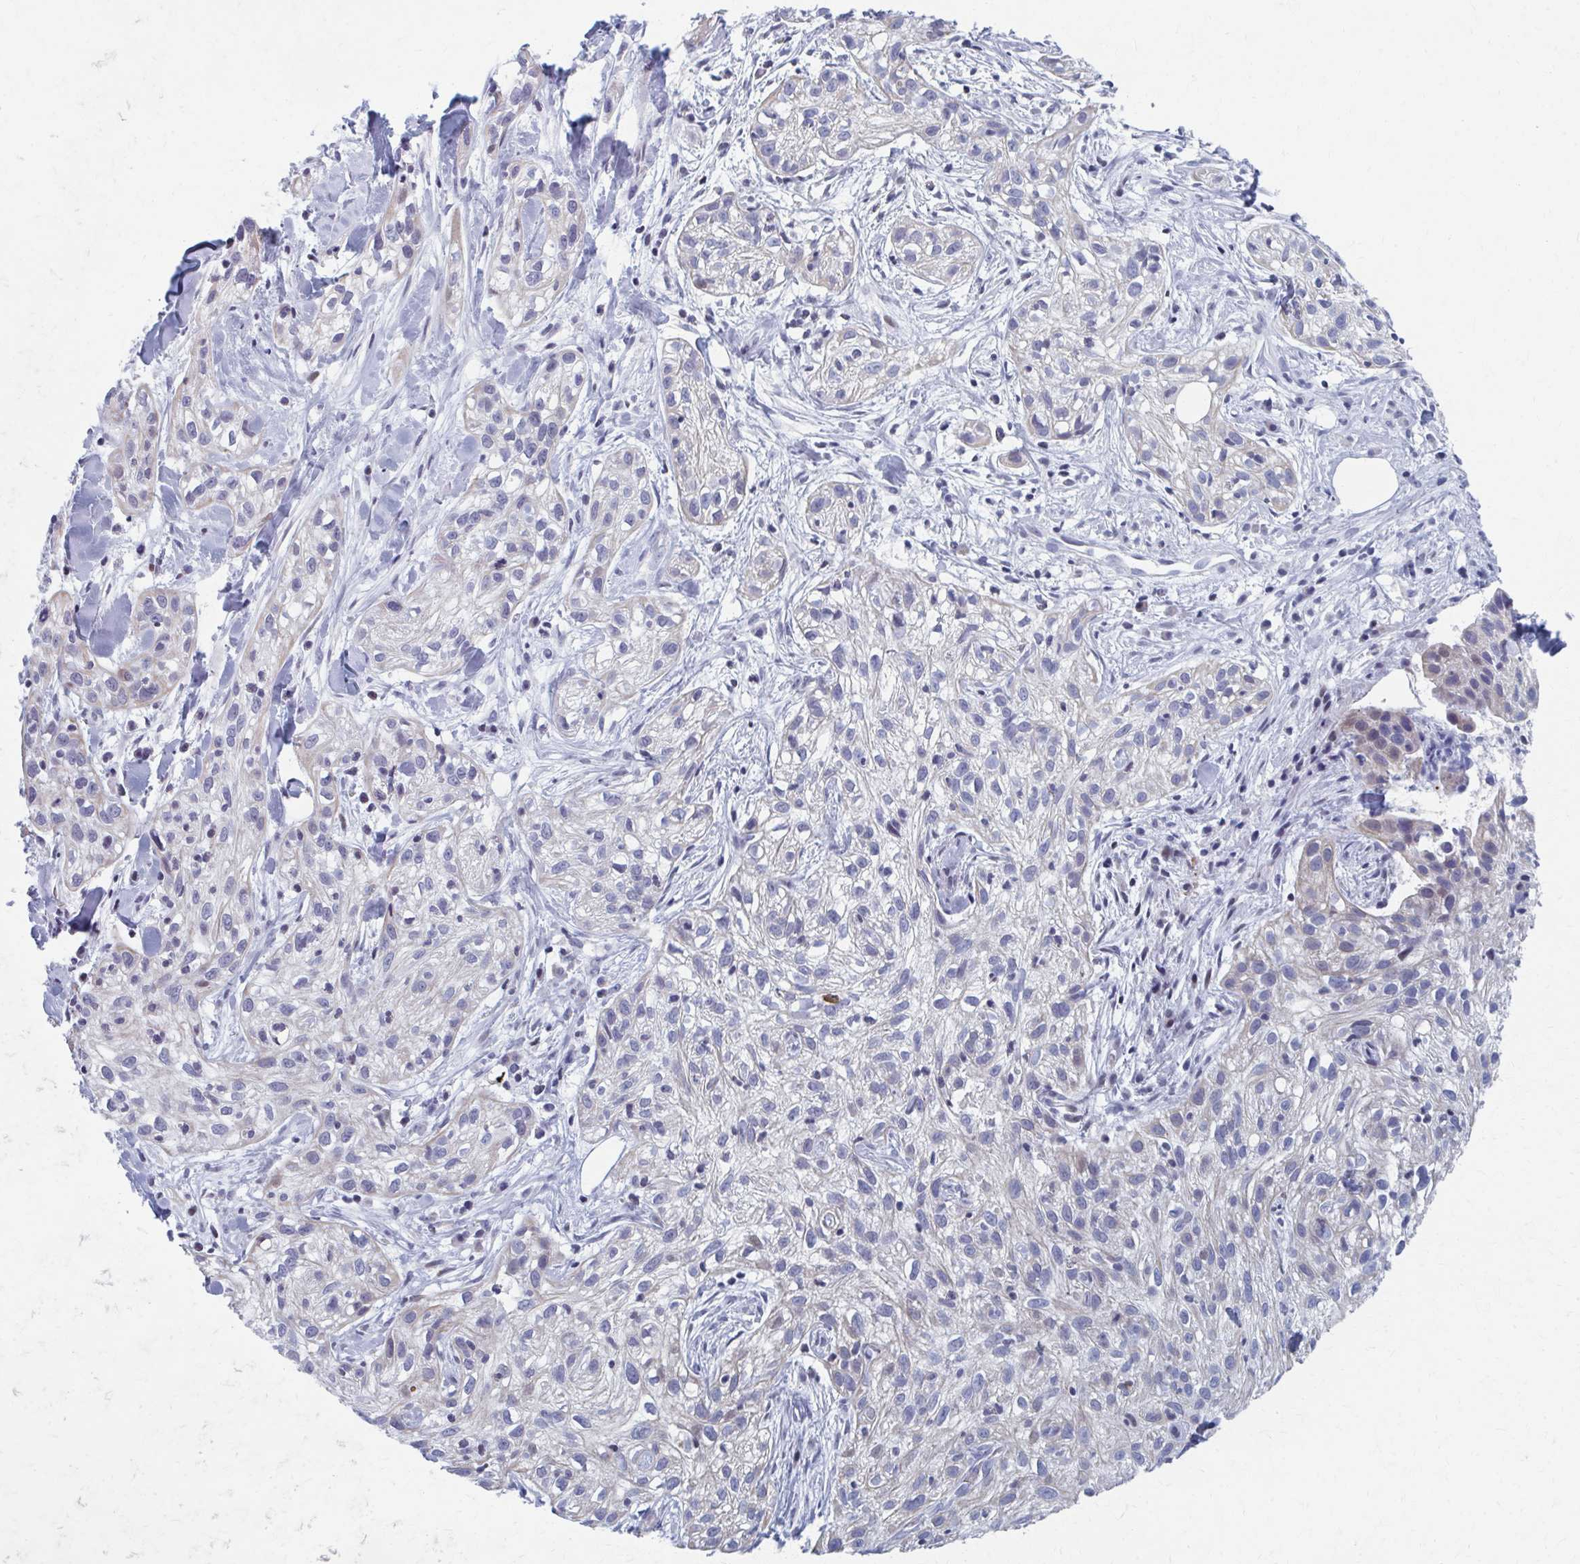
{"staining": {"intensity": "negative", "quantity": "none", "location": "none"}, "tissue": "skin cancer", "cell_type": "Tumor cells", "image_type": "cancer", "snomed": [{"axis": "morphology", "description": "Squamous cell carcinoma, NOS"}, {"axis": "topography", "description": "Skin"}], "caption": "Tumor cells are negative for protein expression in human skin cancer (squamous cell carcinoma). Nuclei are stained in blue.", "gene": "ABHD16B", "patient": {"sex": "male", "age": 82}}